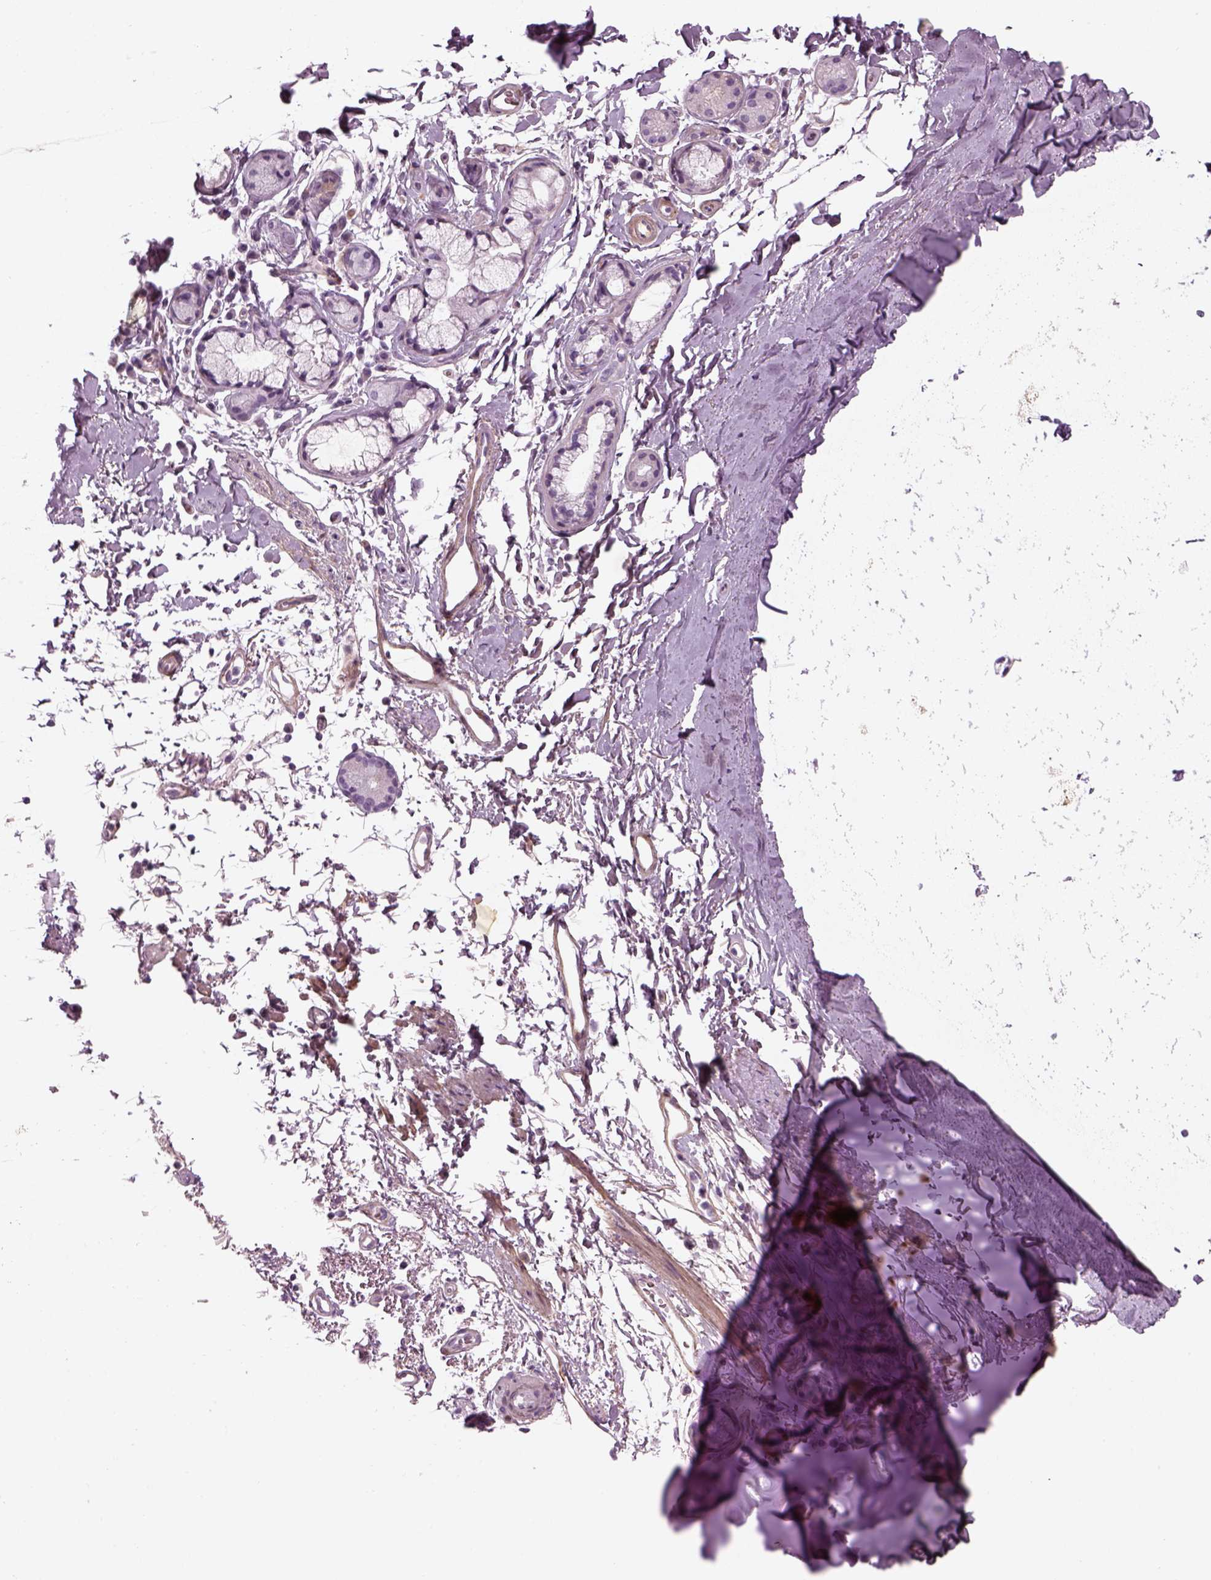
{"staining": {"intensity": "negative", "quantity": "none", "location": "none"}, "tissue": "soft tissue", "cell_type": "Chondrocytes", "image_type": "normal", "snomed": [{"axis": "morphology", "description": "Normal tissue, NOS"}, {"axis": "topography", "description": "Lymph node"}, {"axis": "topography", "description": "Bronchus"}], "caption": "DAB immunohistochemical staining of unremarkable human soft tissue shows no significant staining in chondrocytes. (DAB IHC with hematoxylin counter stain).", "gene": "PABPC1L2A", "patient": {"sex": "female", "age": 70}}